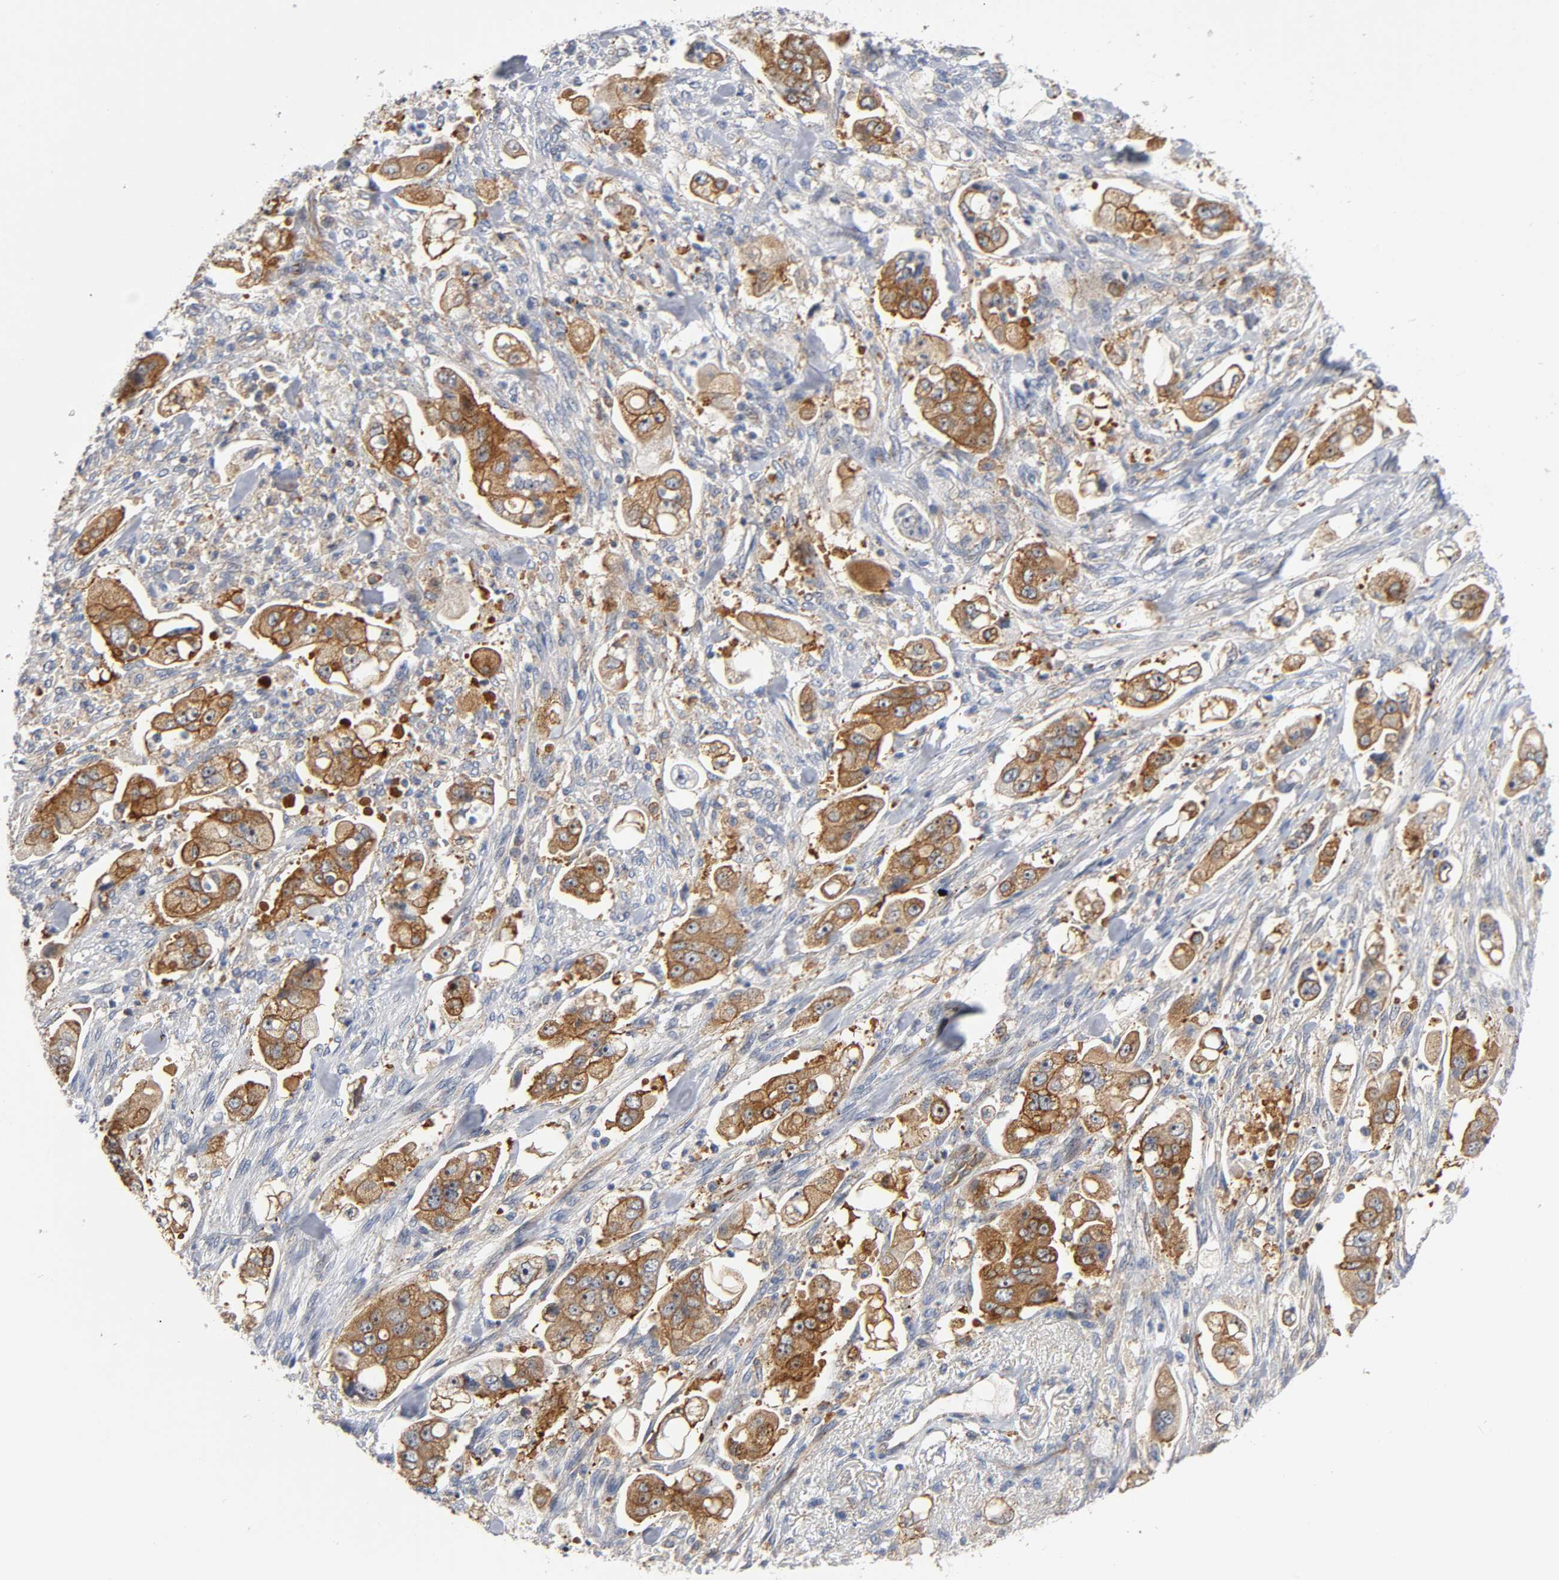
{"staining": {"intensity": "strong", "quantity": ">75%", "location": "cytoplasmic/membranous"}, "tissue": "stomach cancer", "cell_type": "Tumor cells", "image_type": "cancer", "snomed": [{"axis": "morphology", "description": "Adenocarcinoma, NOS"}, {"axis": "topography", "description": "Stomach"}], "caption": "Brown immunohistochemical staining in human stomach adenocarcinoma demonstrates strong cytoplasmic/membranous staining in approximately >75% of tumor cells.", "gene": "CD2AP", "patient": {"sex": "male", "age": 62}}